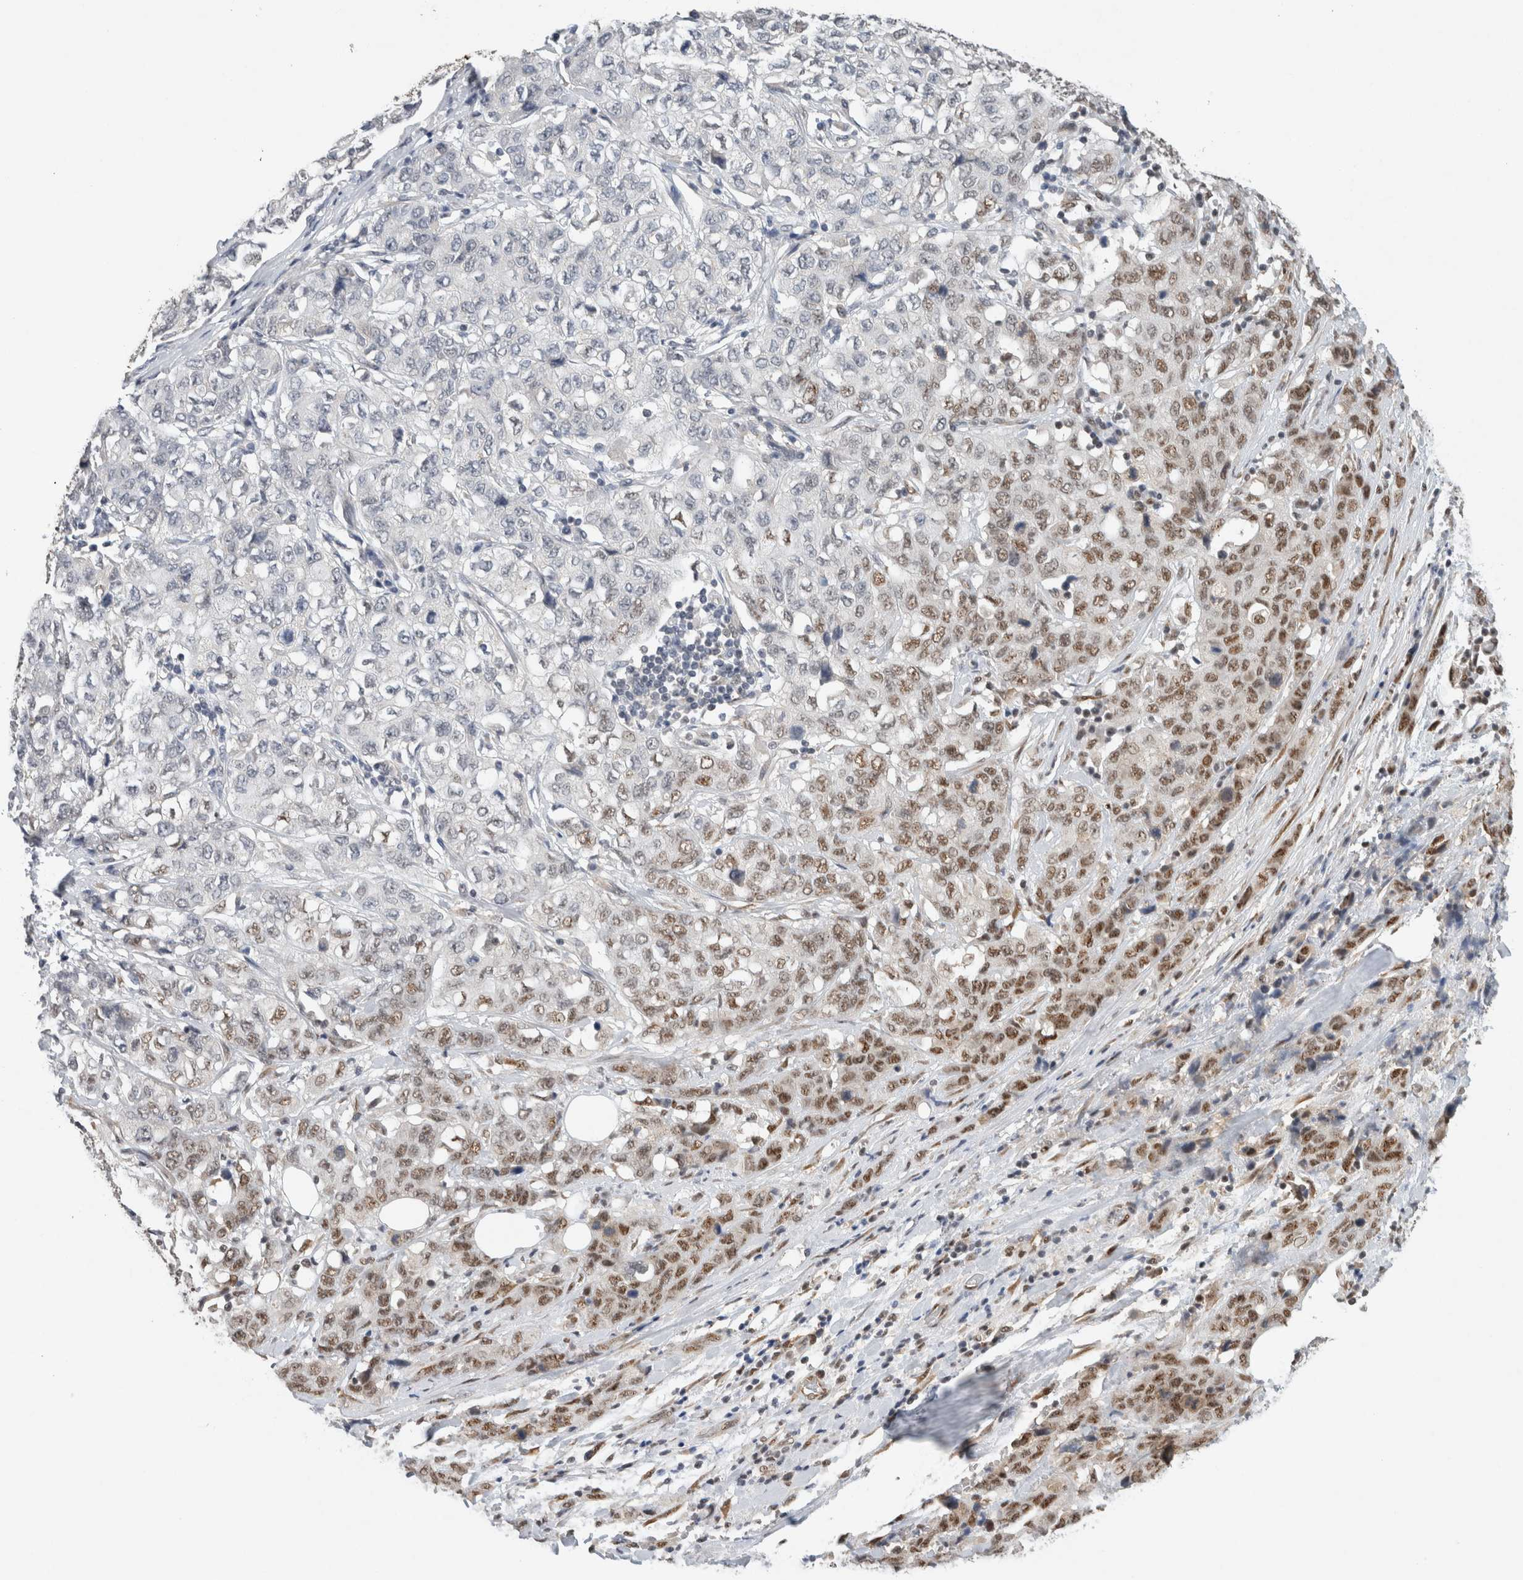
{"staining": {"intensity": "moderate", "quantity": "<25%", "location": "nuclear"}, "tissue": "stomach cancer", "cell_type": "Tumor cells", "image_type": "cancer", "snomed": [{"axis": "morphology", "description": "Adenocarcinoma, NOS"}, {"axis": "topography", "description": "Stomach"}], "caption": "Protein staining demonstrates moderate nuclear positivity in about <25% of tumor cells in stomach cancer (adenocarcinoma).", "gene": "DDX42", "patient": {"sex": "male", "age": 48}}